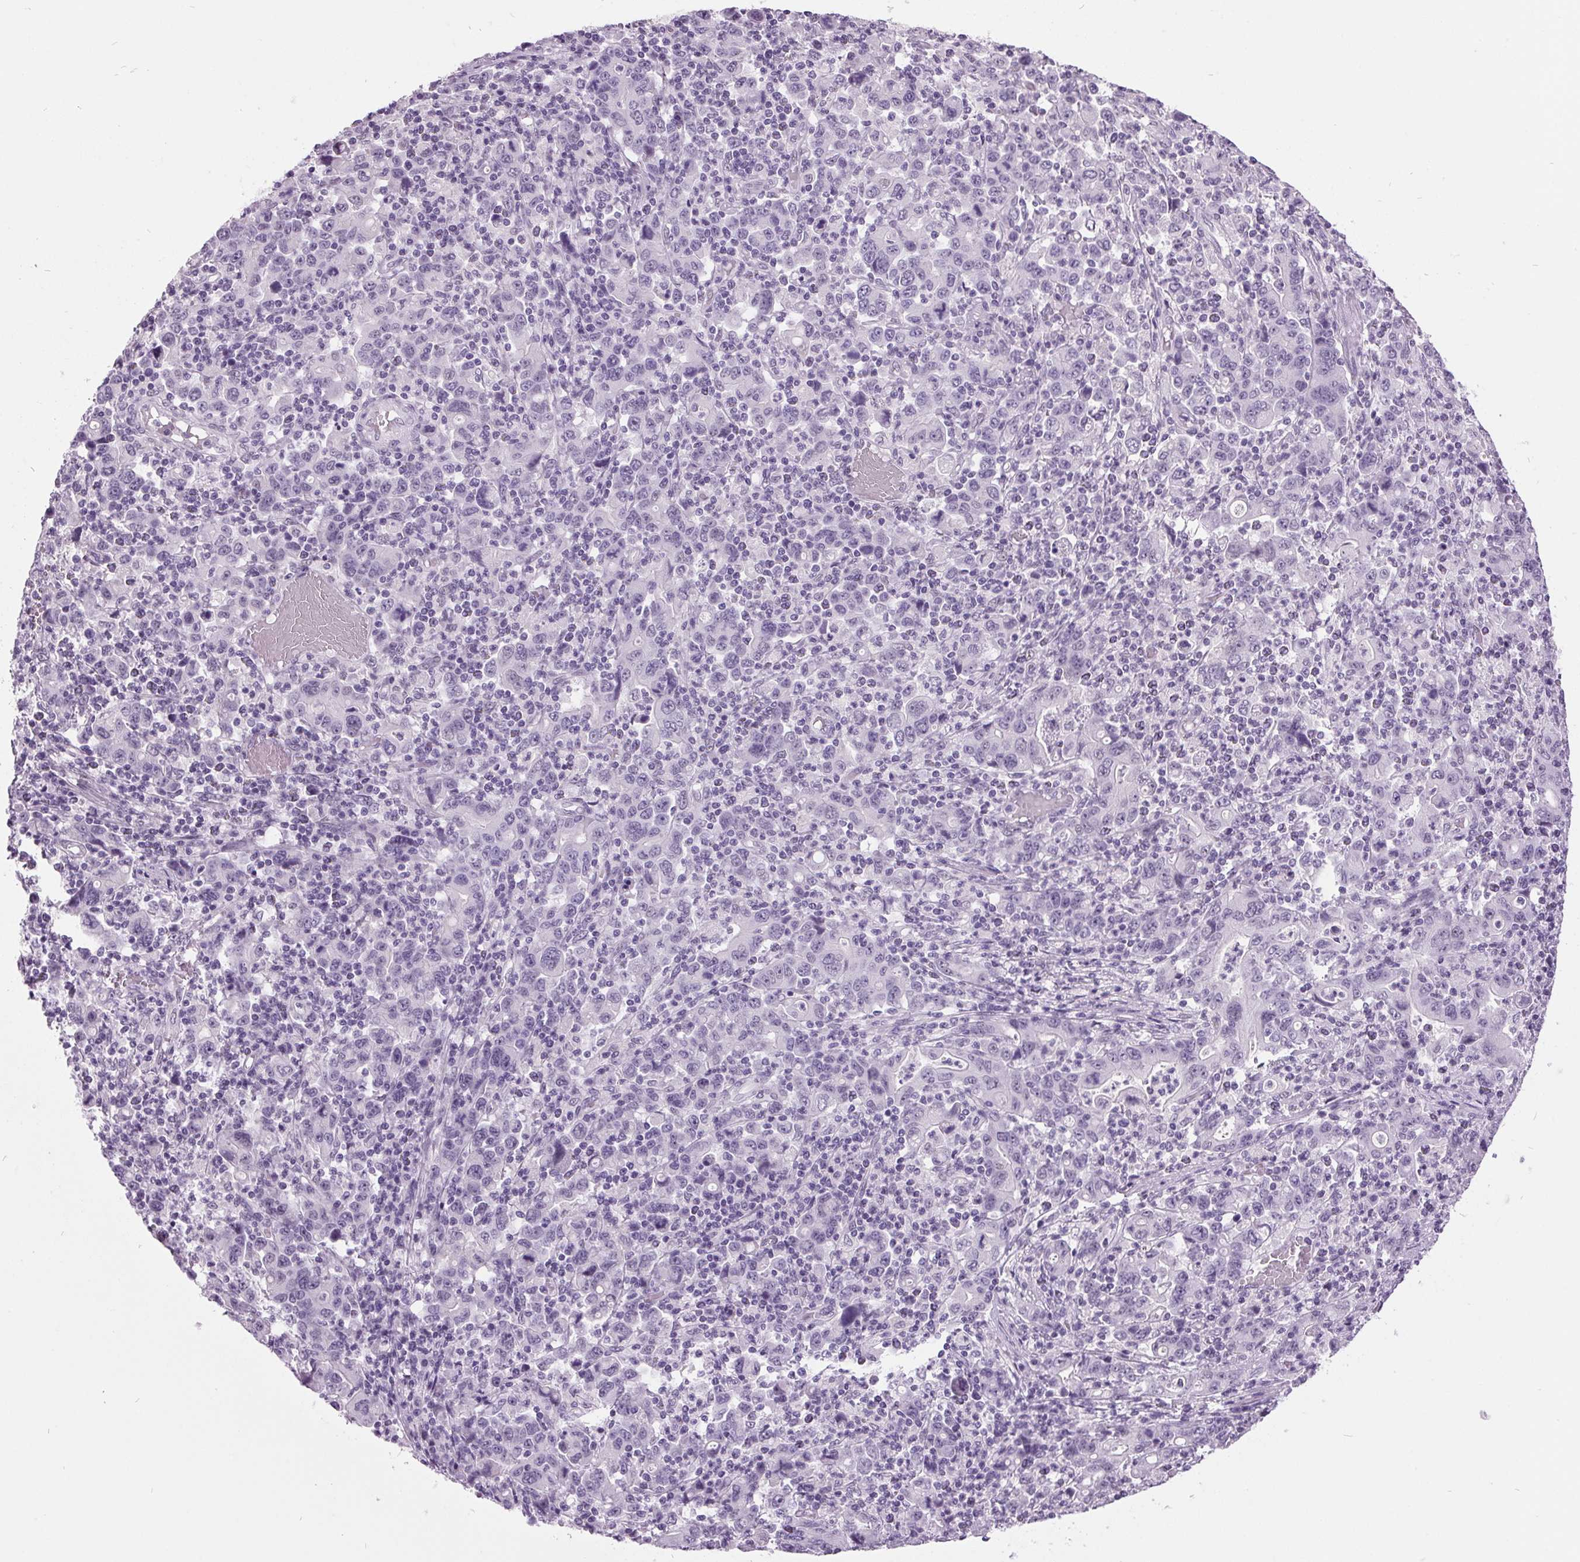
{"staining": {"intensity": "negative", "quantity": "none", "location": "none"}, "tissue": "stomach cancer", "cell_type": "Tumor cells", "image_type": "cancer", "snomed": [{"axis": "morphology", "description": "Adenocarcinoma, NOS"}, {"axis": "topography", "description": "Stomach, upper"}], "caption": "Human stomach cancer stained for a protein using immunohistochemistry (IHC) exhibits no expression in tumor cells.", "gene": "ODAD2", "patient": {"sex": "male", "age": 69}}